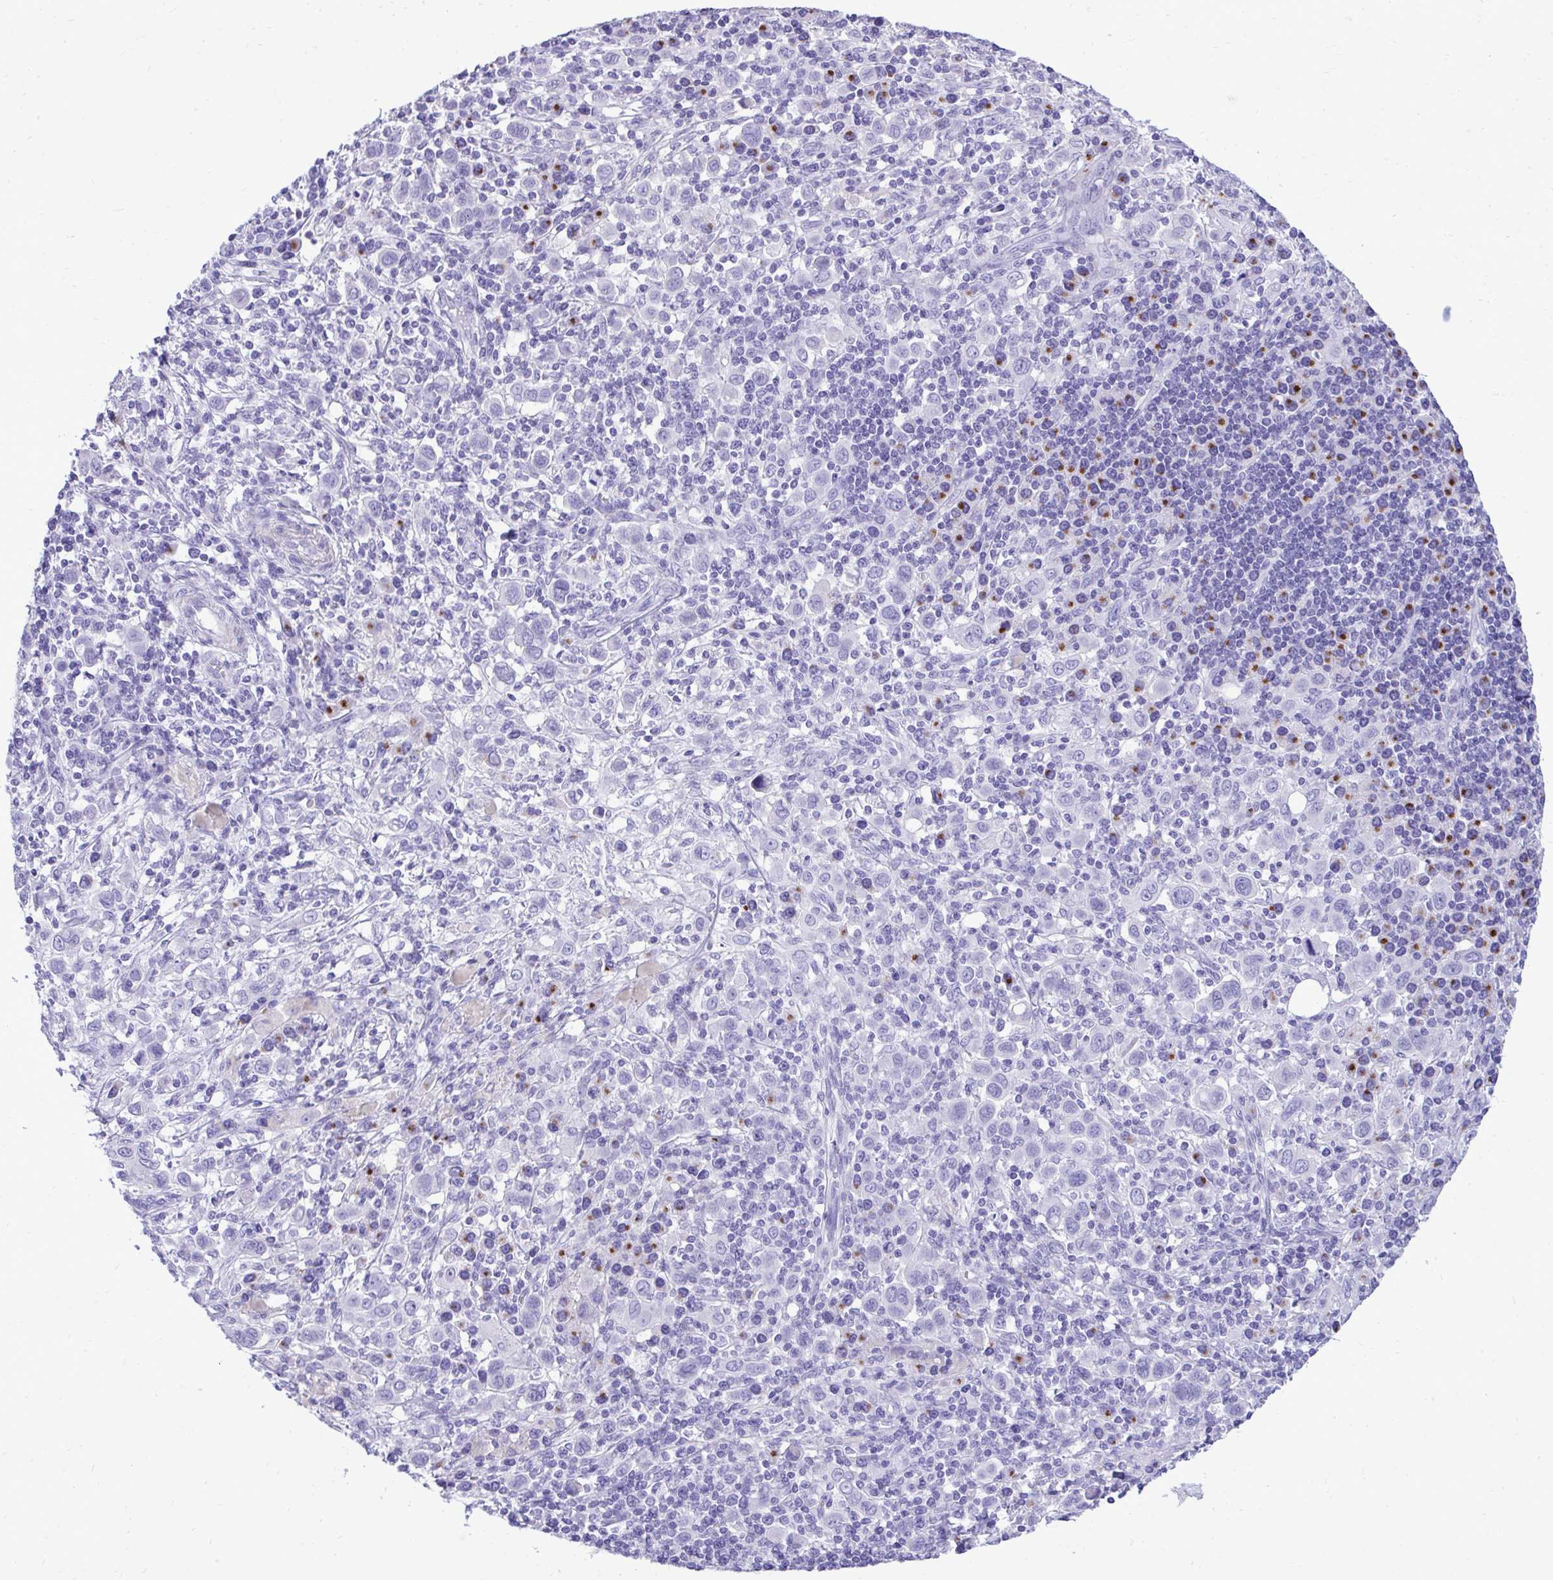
{"staining": {"intensity": "negative", "quantity": "none", "location": "none"}, "tissue": "stomach cancer", "cell_type": "Tumor cells", "image_type": "cancer", "snomed": [{"axis": "morphology", "description": "Adenocarcinoma, NOS"}, {"axis": "topography", "description": "Stomach, upper"}], "caption": "The micrograph exhibits no staining of tumor cells in stomach cancer. (DAB (3,3'-diaminobenzidine) IHC with hematoxylin counter stain).", "gene": "ANKDD1B", "patient": {"sex": "male", "age": 75}}